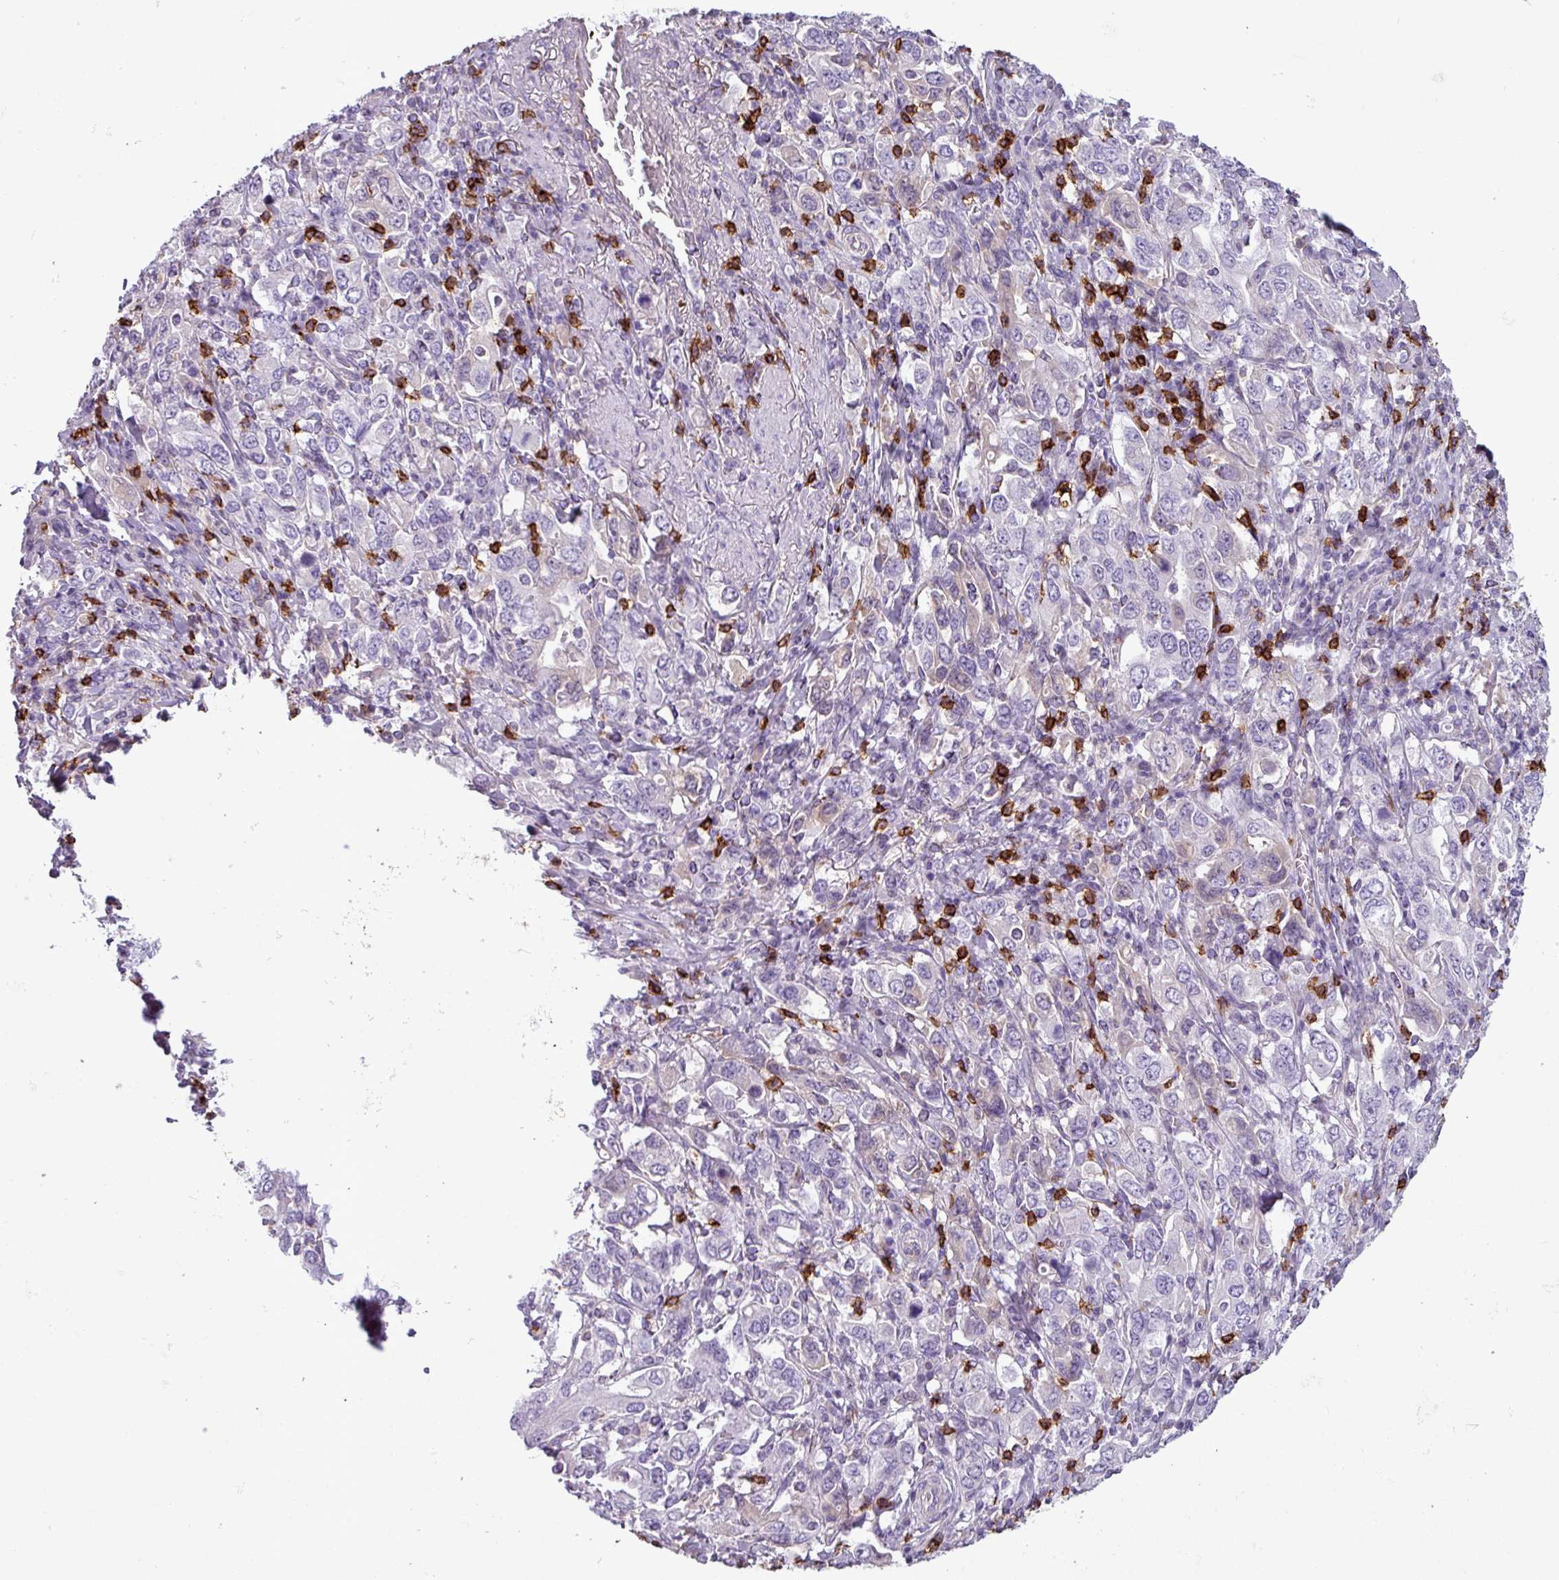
{"staining": {"intensity": "negative", "quantity": "none", "location": "none"}, "tissue": "stomach cancer", "cell_type": "Tumor cells", "image_type": "cancer", "snomed": [{"axis": "morphology", "description": "Adenocarcinoma, NOS"}, {"axis": "topography", "description": "Stomach, upper"}, {"axis": "topography", "description": "Stomach"}], "caption": "Adenocarcinoma (stomach) was stained to show a protein in brown. There is no significant positivity in tumor cells.", "gene": "CD8A", "patient": {"sex": "male", "age": 62}}